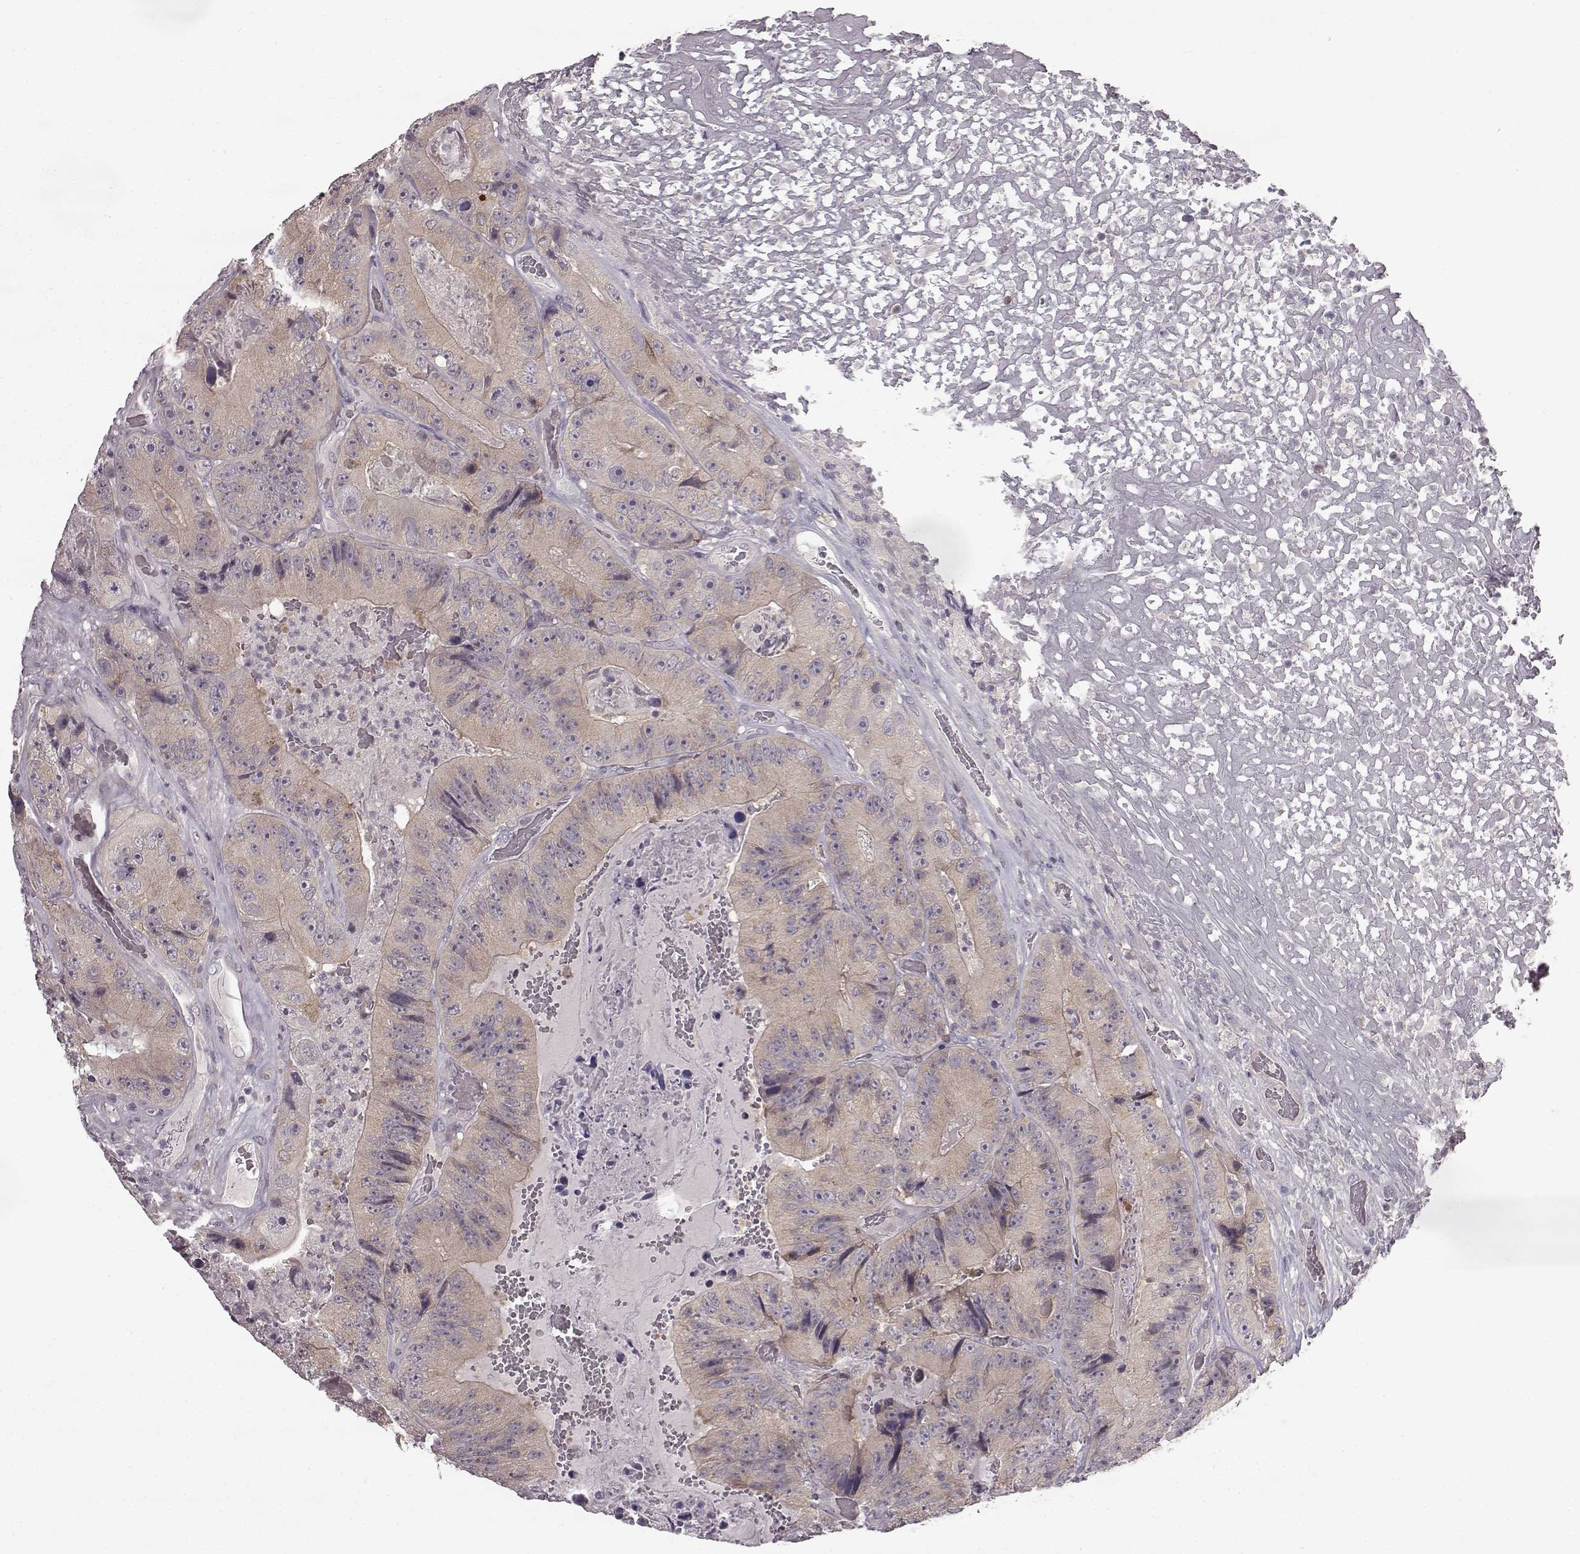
{"staining": {"intensity": "weak", "quantity": ">75%", "location": "cytoplasmic/membranous"}, "tissue": "colorectal cancer", "cell_type": "Tumor cells", "image_type": "cancer", "snomed": [{"axis": "morphology", "description": "Adenocarcinoma, NOS"}, {"axis": "topography", "description": "Colon"}], "caption": "The micrograph shows a brown stain indicating the presence of a protein in the cytoplasmic/membranous of tumor cells in colorectal cancer.", "gene": "SPAG17", "patient": {"sex": "female", "age": 86}}